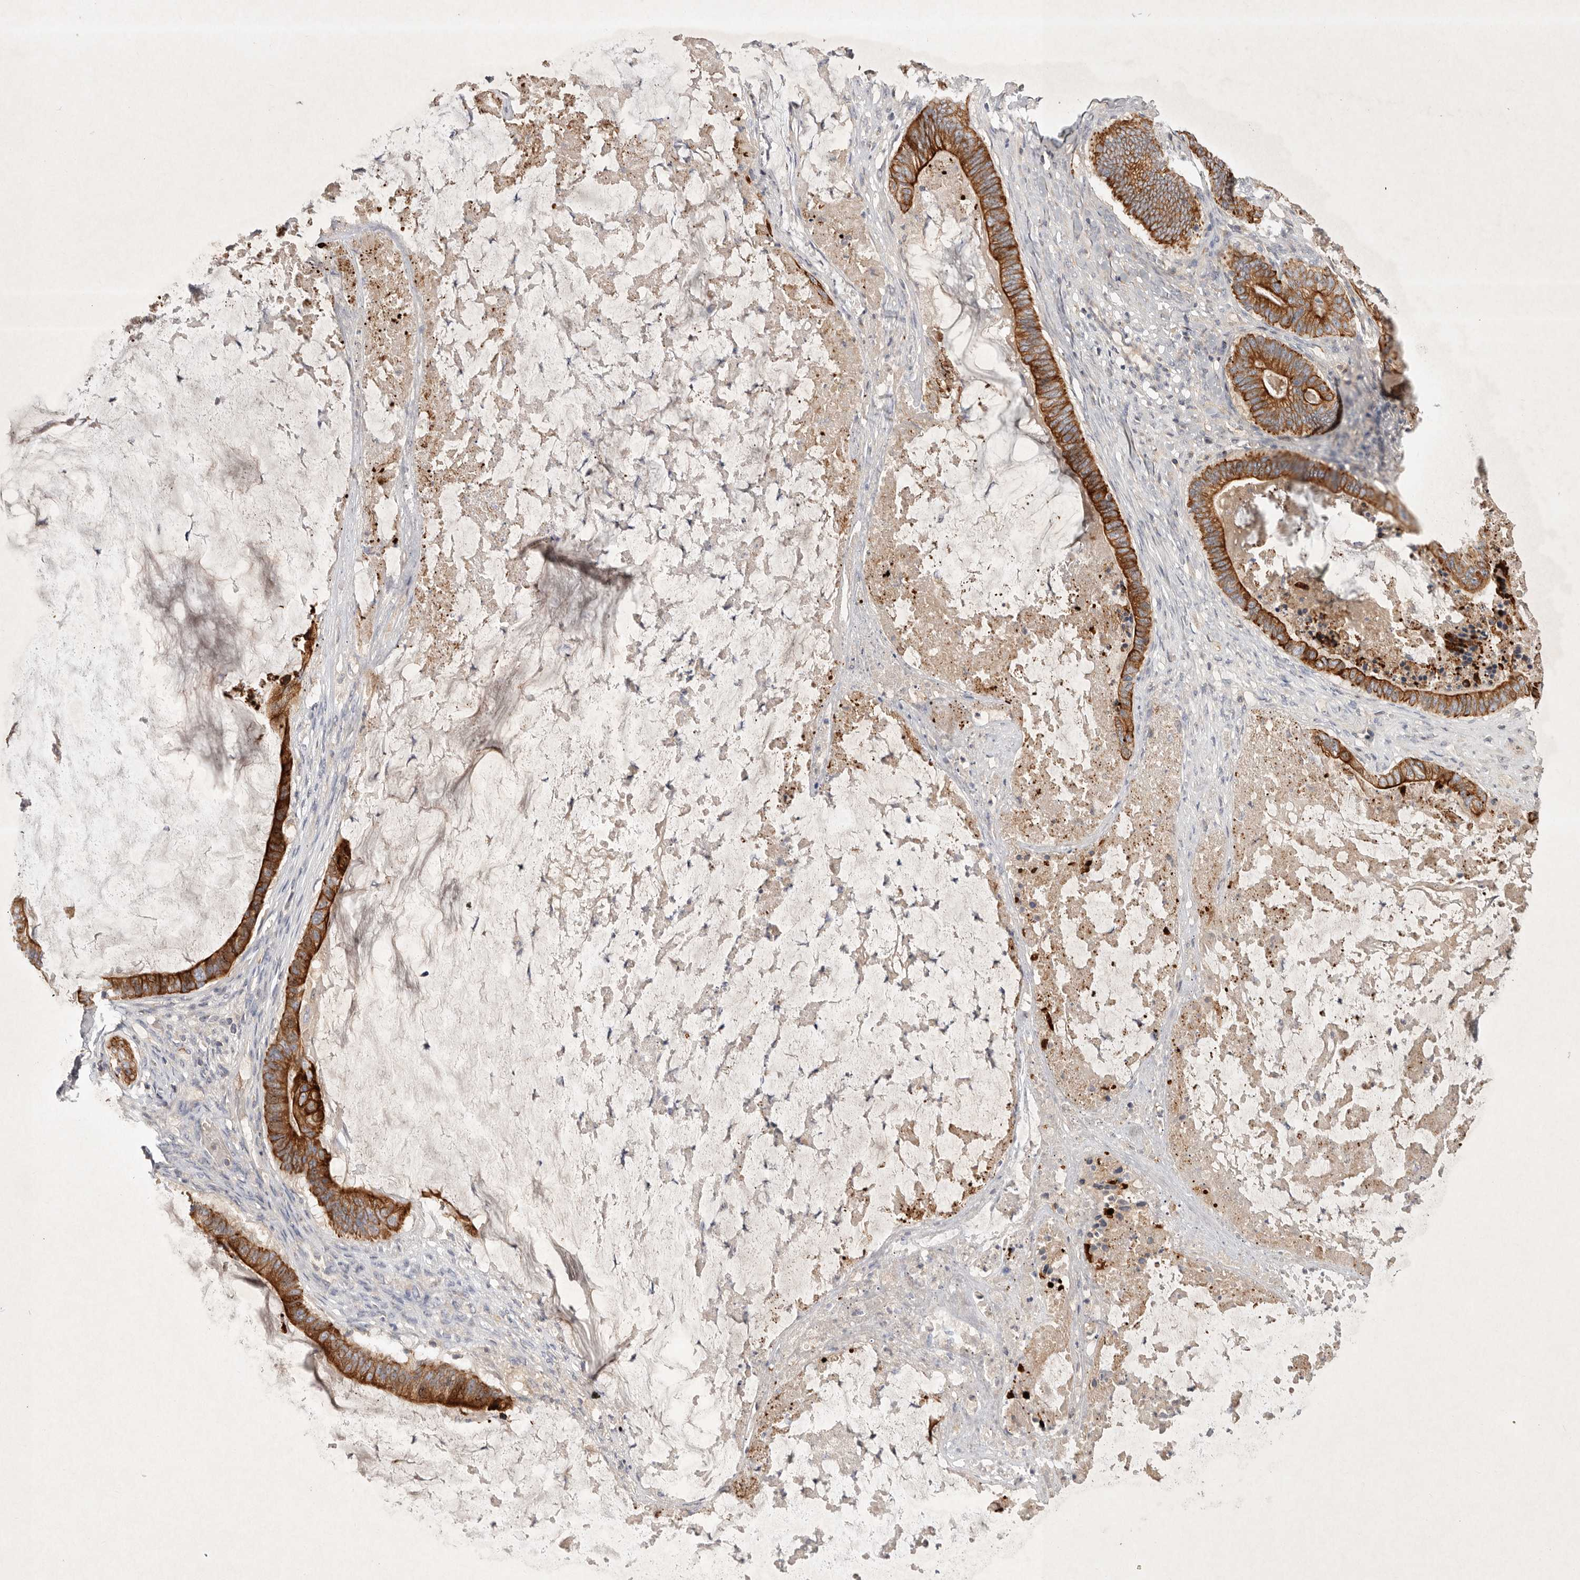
{"staining": {"intensity": "strong", "quantity": ">75%", "location": "cytoplasmic/membranous"}, "tissue": "ovarian cancer", "cell_type": "Tumor cells", "image_type": "cancer", "snomed": [{"axis": "morphology", "description": "Cystadenocarcinoma, mucinous, NOS"}, {"axis": "topography", "description": "Ovary"}], "caption": "Ovarian cancer (mucinous cystadenocarcinoma) was stained to show a protein in brown. There is high levels of strong cytoplasmic/membranous expression in approximately >75% of tumor cells.", "gene": "TNFSF14", "patient": {"sex": "female", "age": 61}}